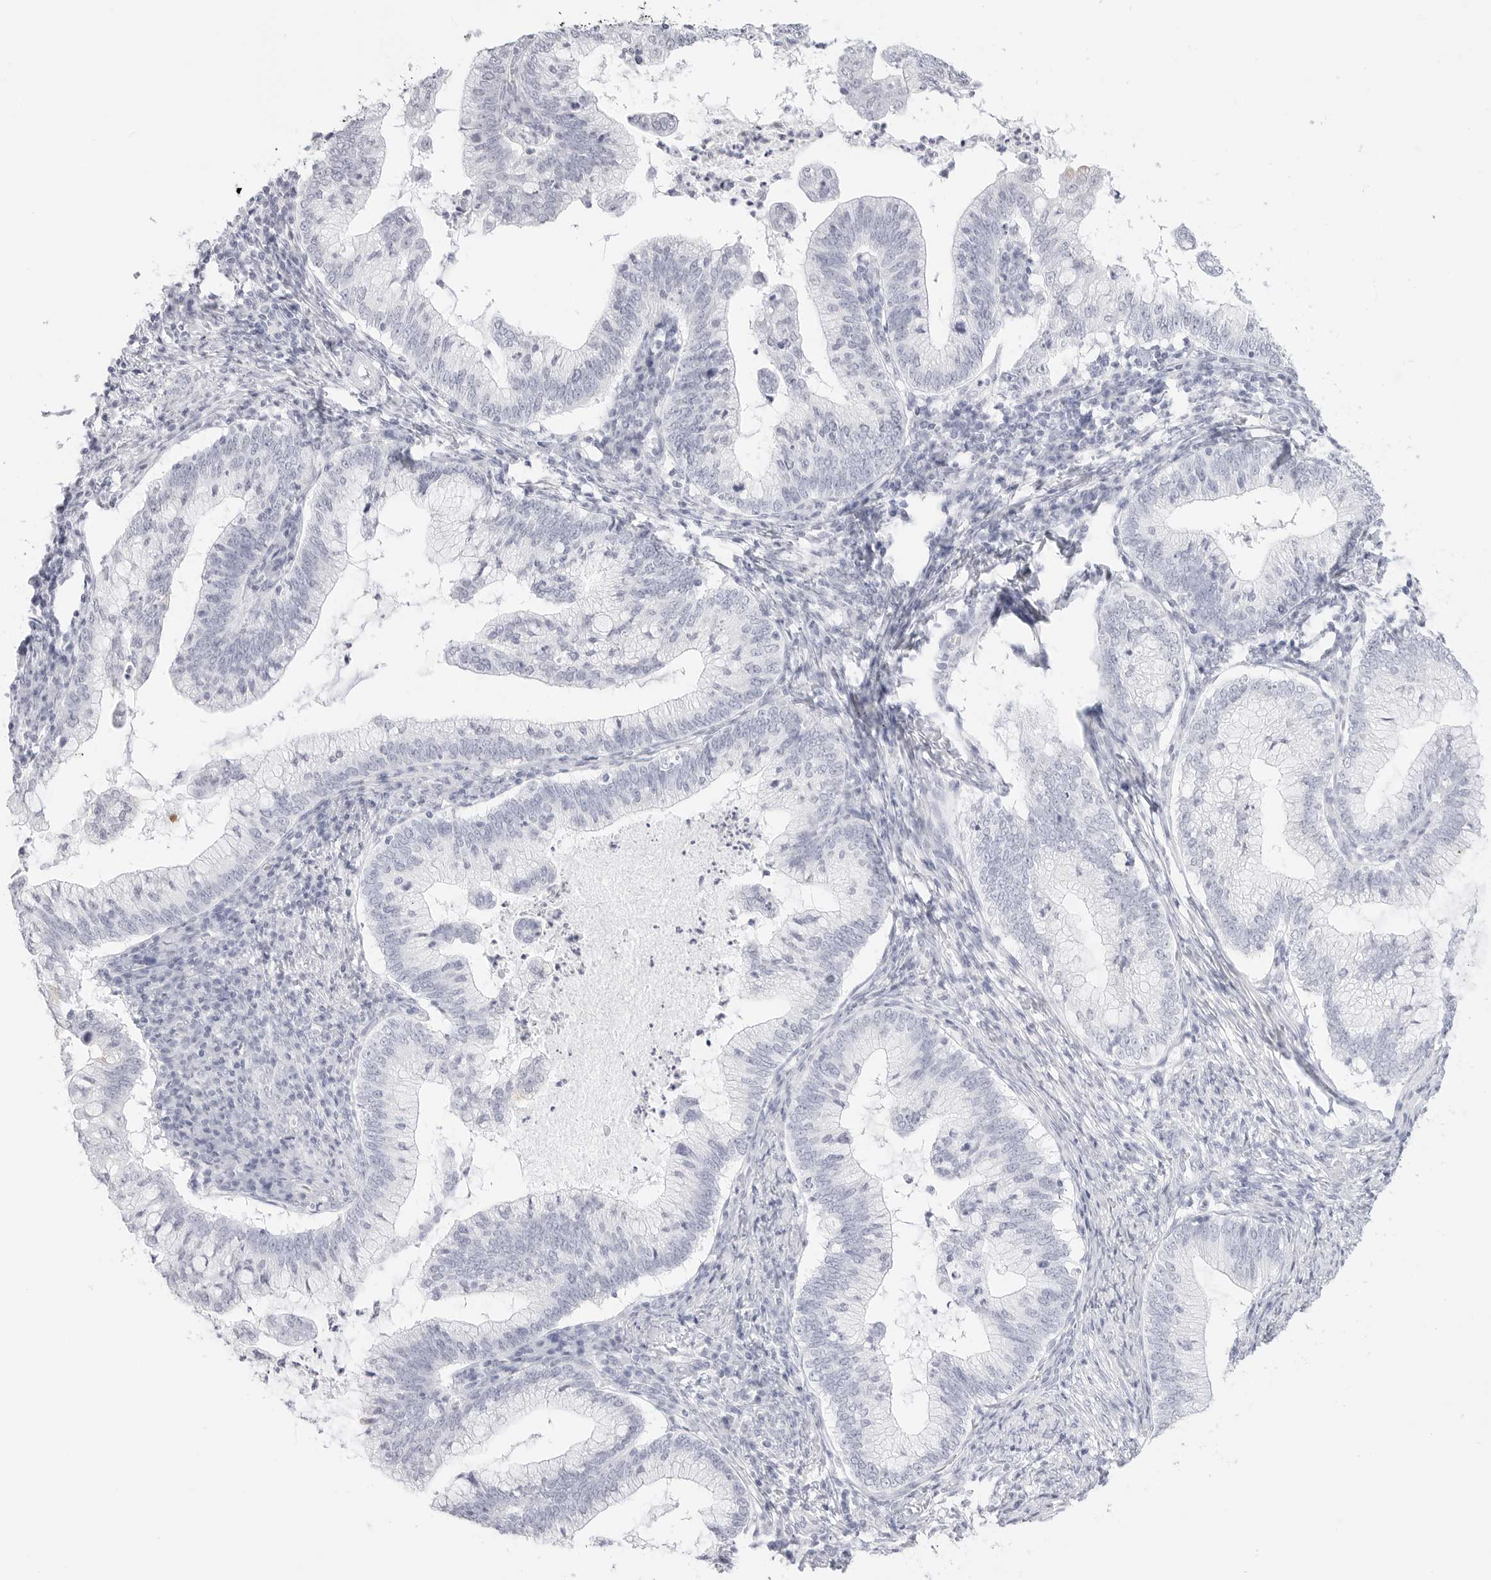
{"staining": {"intensity": "negative", "quantity": "none", "location": "none"}, "tissue": "cervical cancer", "cell_type": "Tumor cells", "image_type": "cancer", "snomed": [{"axis": "morphology", "description": "Adenocarcinoma, NOS"}, {"axis": "topography", "description": "Cervix"}], "caption": "High magnification brightfield microscopy of cervical adenocarcinoma stained with DAB (3,3'-diaminobenzidine) (brown) and counterstained with hematoxylin (blue): tumor cells show no significant positivity.", "gene": "TFF2", "patient": {"sex": "female", "age": 36}}